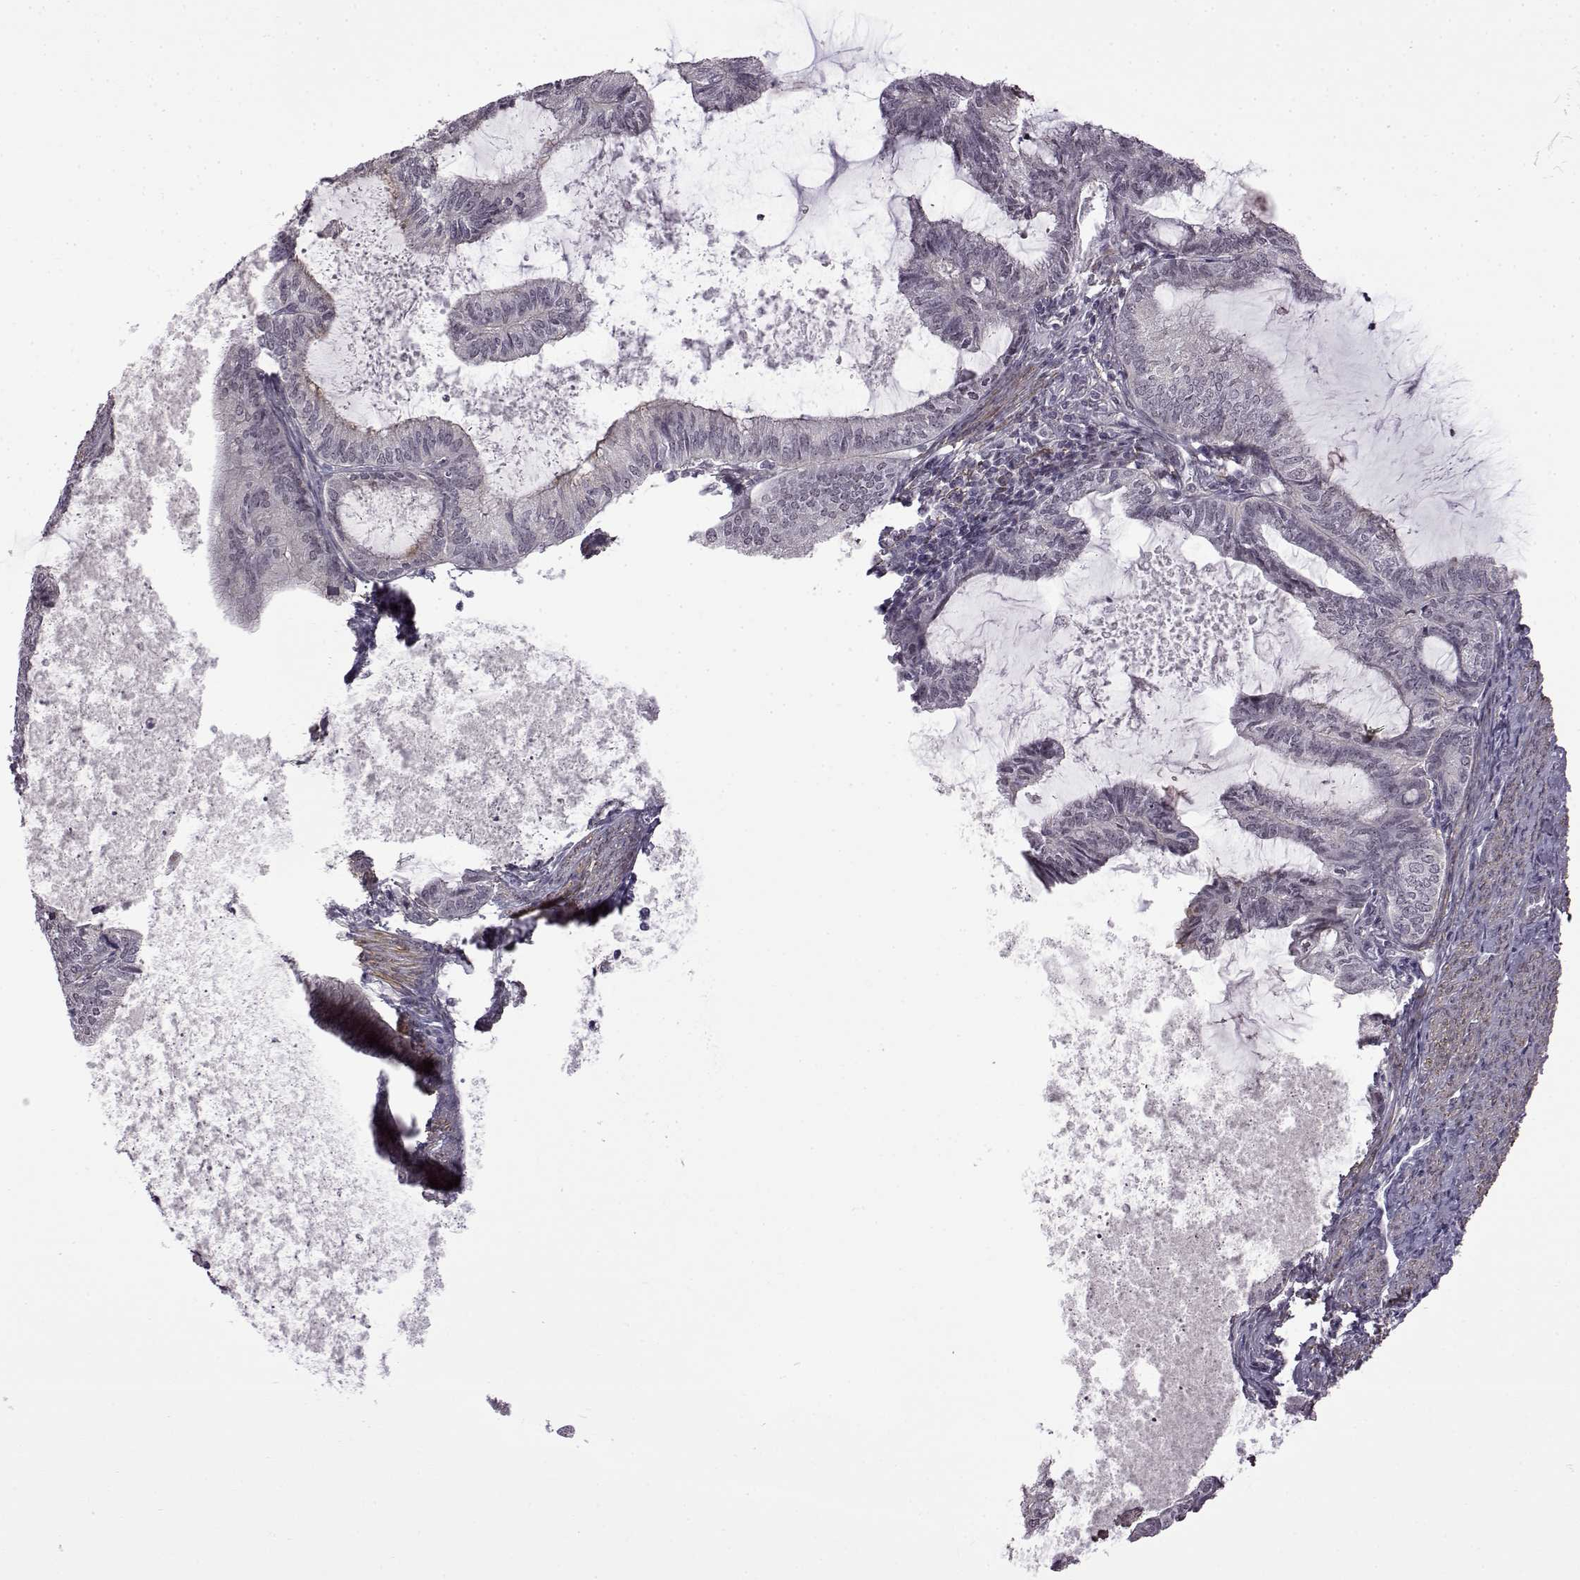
{"staining": {"intensity": "negative", "quantity": "none", "location": "none"}, "tissue": "endometrial cancer", "cell_type": "Tumor cells", "image_type": "cancer", "snomed": [{"axis": "morphology", "description": "Adenocarcinoma, NOS"}, {"axis": "topography", "description": "Endometrium"}], "caption": "Image shows no protein positivity in tumor cells of adenocarcinoma (endometrial) tissue.", "gene": "SYNPO2", "patient": {"sex": "female", "age": 86}}